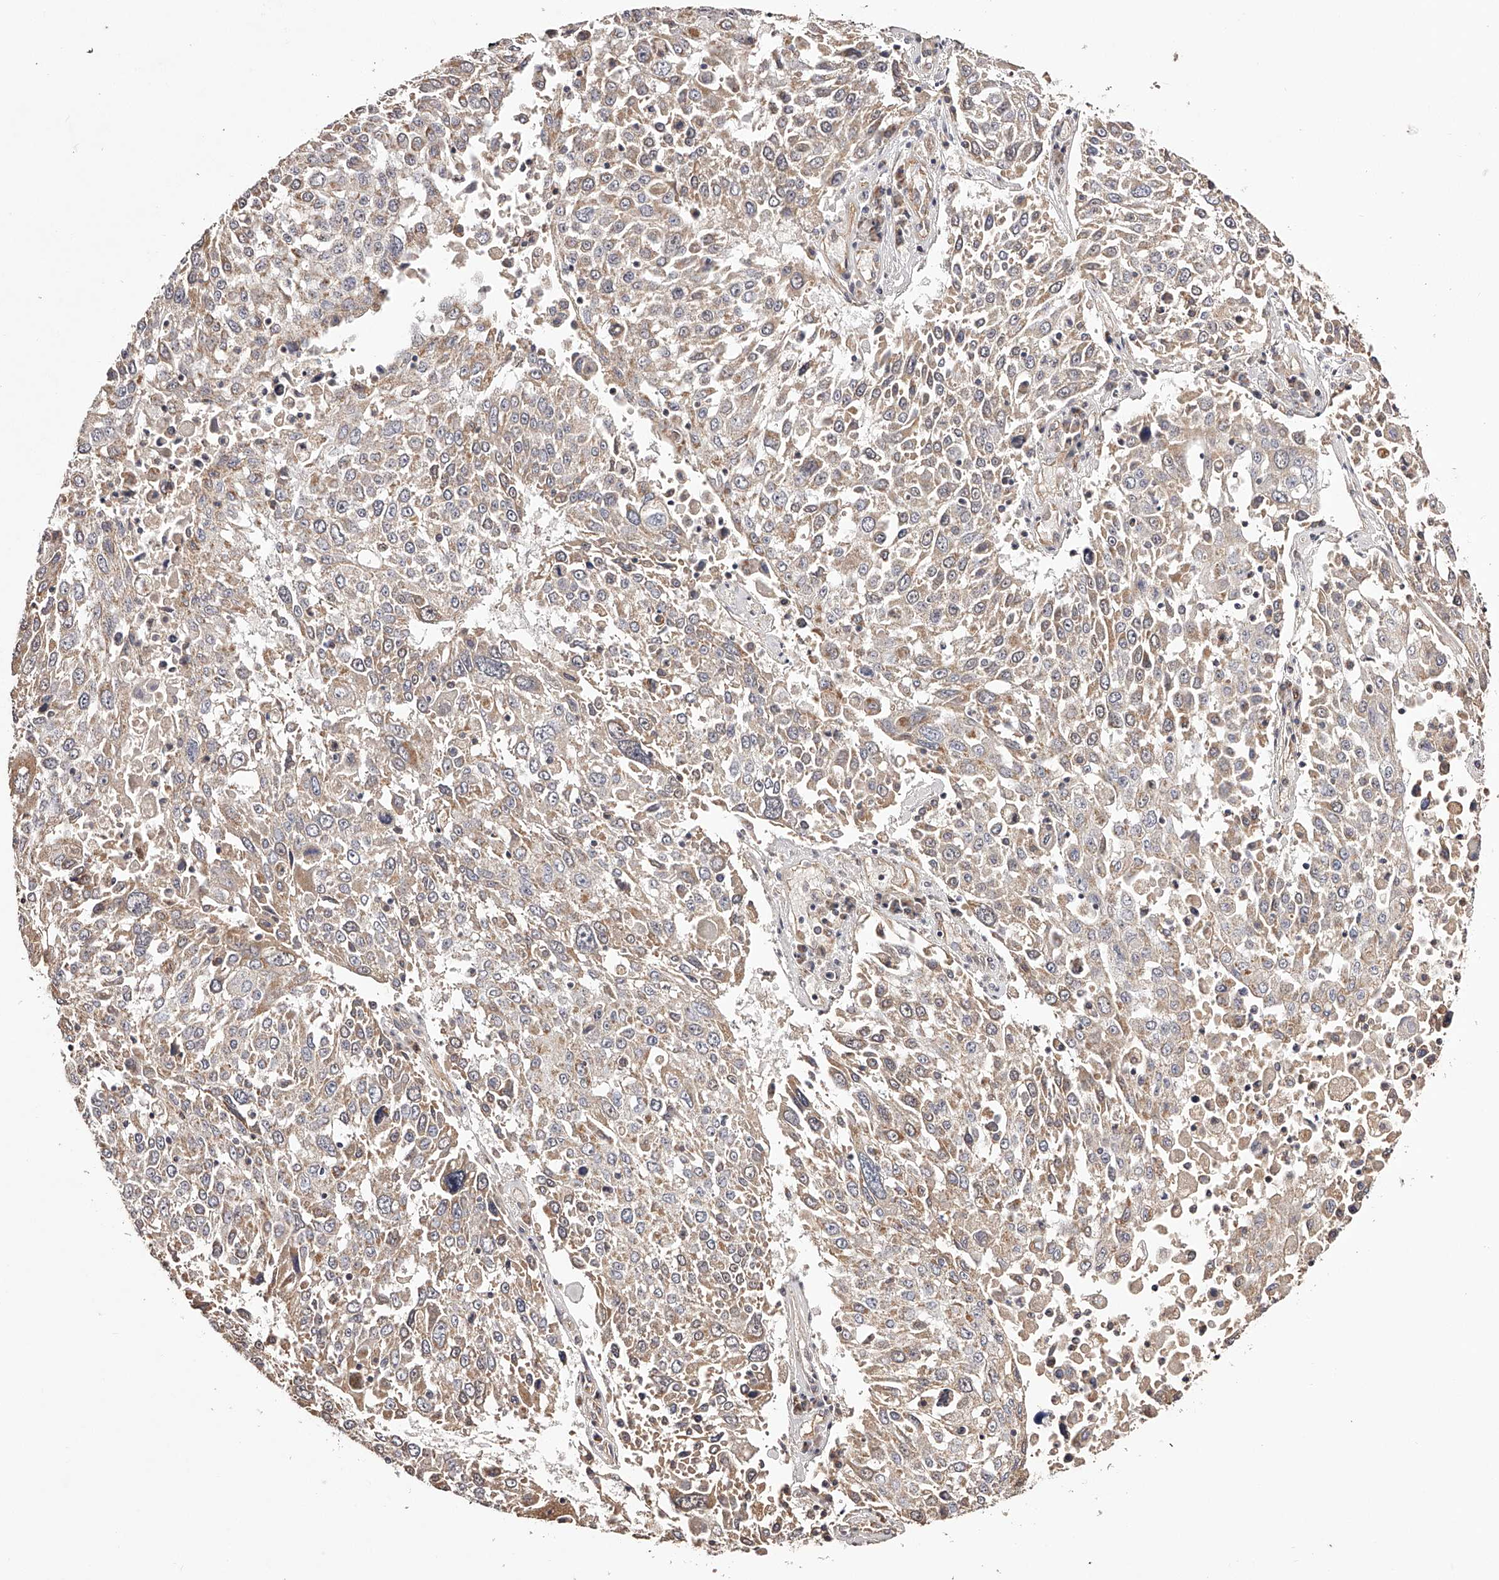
{"staining": {"intensity": "weak", "quantity": "25%-75%", "location": "cytoplasmic/membranous"}, "tissue": "lung cancer", "cell_type": "Tumor cells", "image_type": "cancer", "snomed": [{"axis": "morphology", "description": "Squamous cell carcinoma, NOS"}, {"axis": "topography", "description": "Lung"}], "caption": "This photomicrograph shows lung cancer (squamous cell carcinoma) stained with immunohistochemistry (IHC) to label a protein in brown. The cytoplasmic/membranous of tumor cells show weak positivity for the protein. Nuclei are counter-stained blue.", "gene": "USP21", "patient": {"sex": "male", "age": 65}}